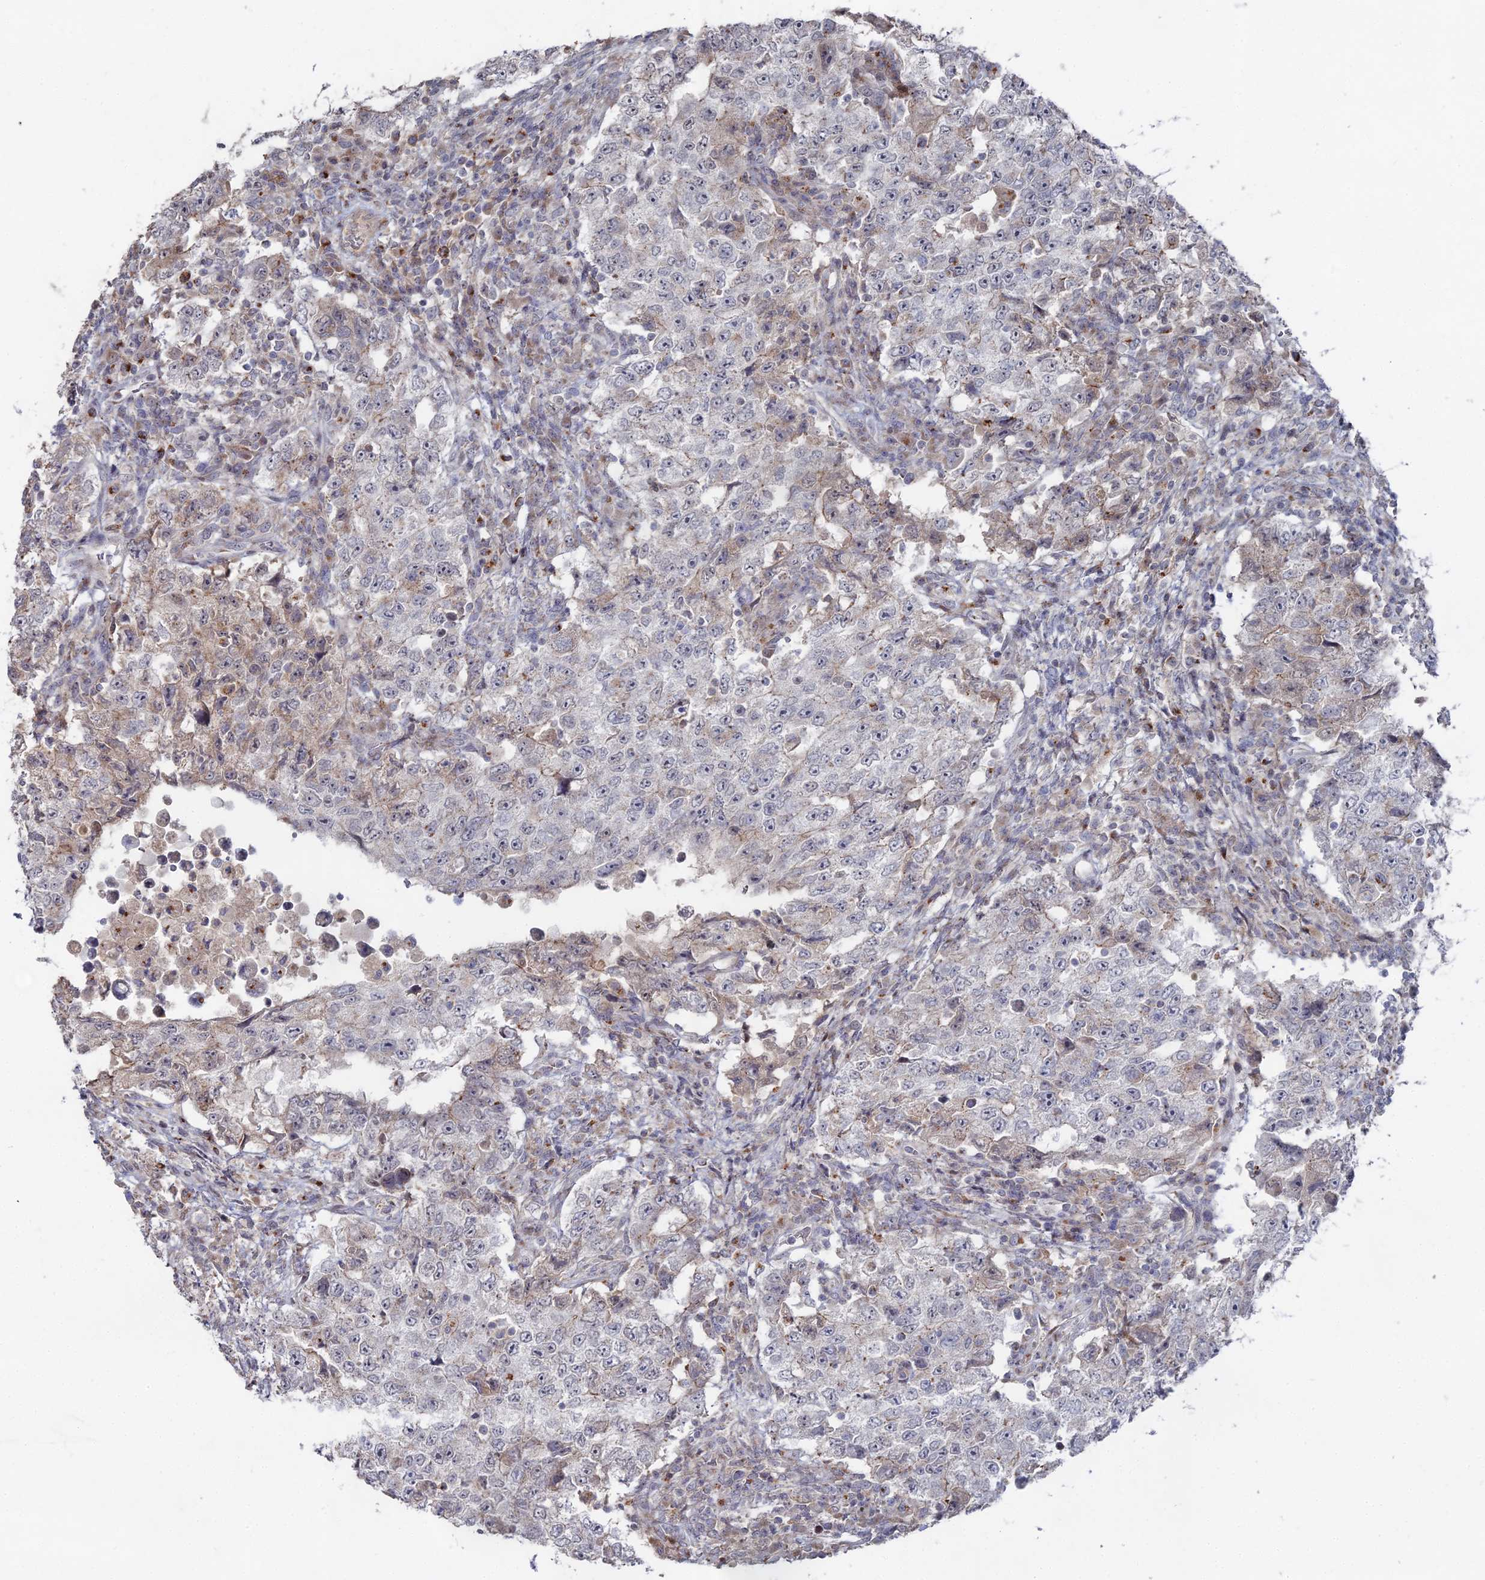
{"staining": {"intensity": "negative", "quantity": "none", "location": "none"}, "tissue": "testis cancer", "cell_type": "Tumor cells", "image_type": "cancer", "snomed": [{"axis": "morphology", "description": "Carcinoma, Embryonal, NOS"}, {"axis": "topography", "description": "Testis"}], "caption": "Immunohistochemical staining of embryonal carcinoma (testis) shows no significant staining in tumor cells.", "gene": "SGMS1", "patient": {"sex": "male", "age": 26}}